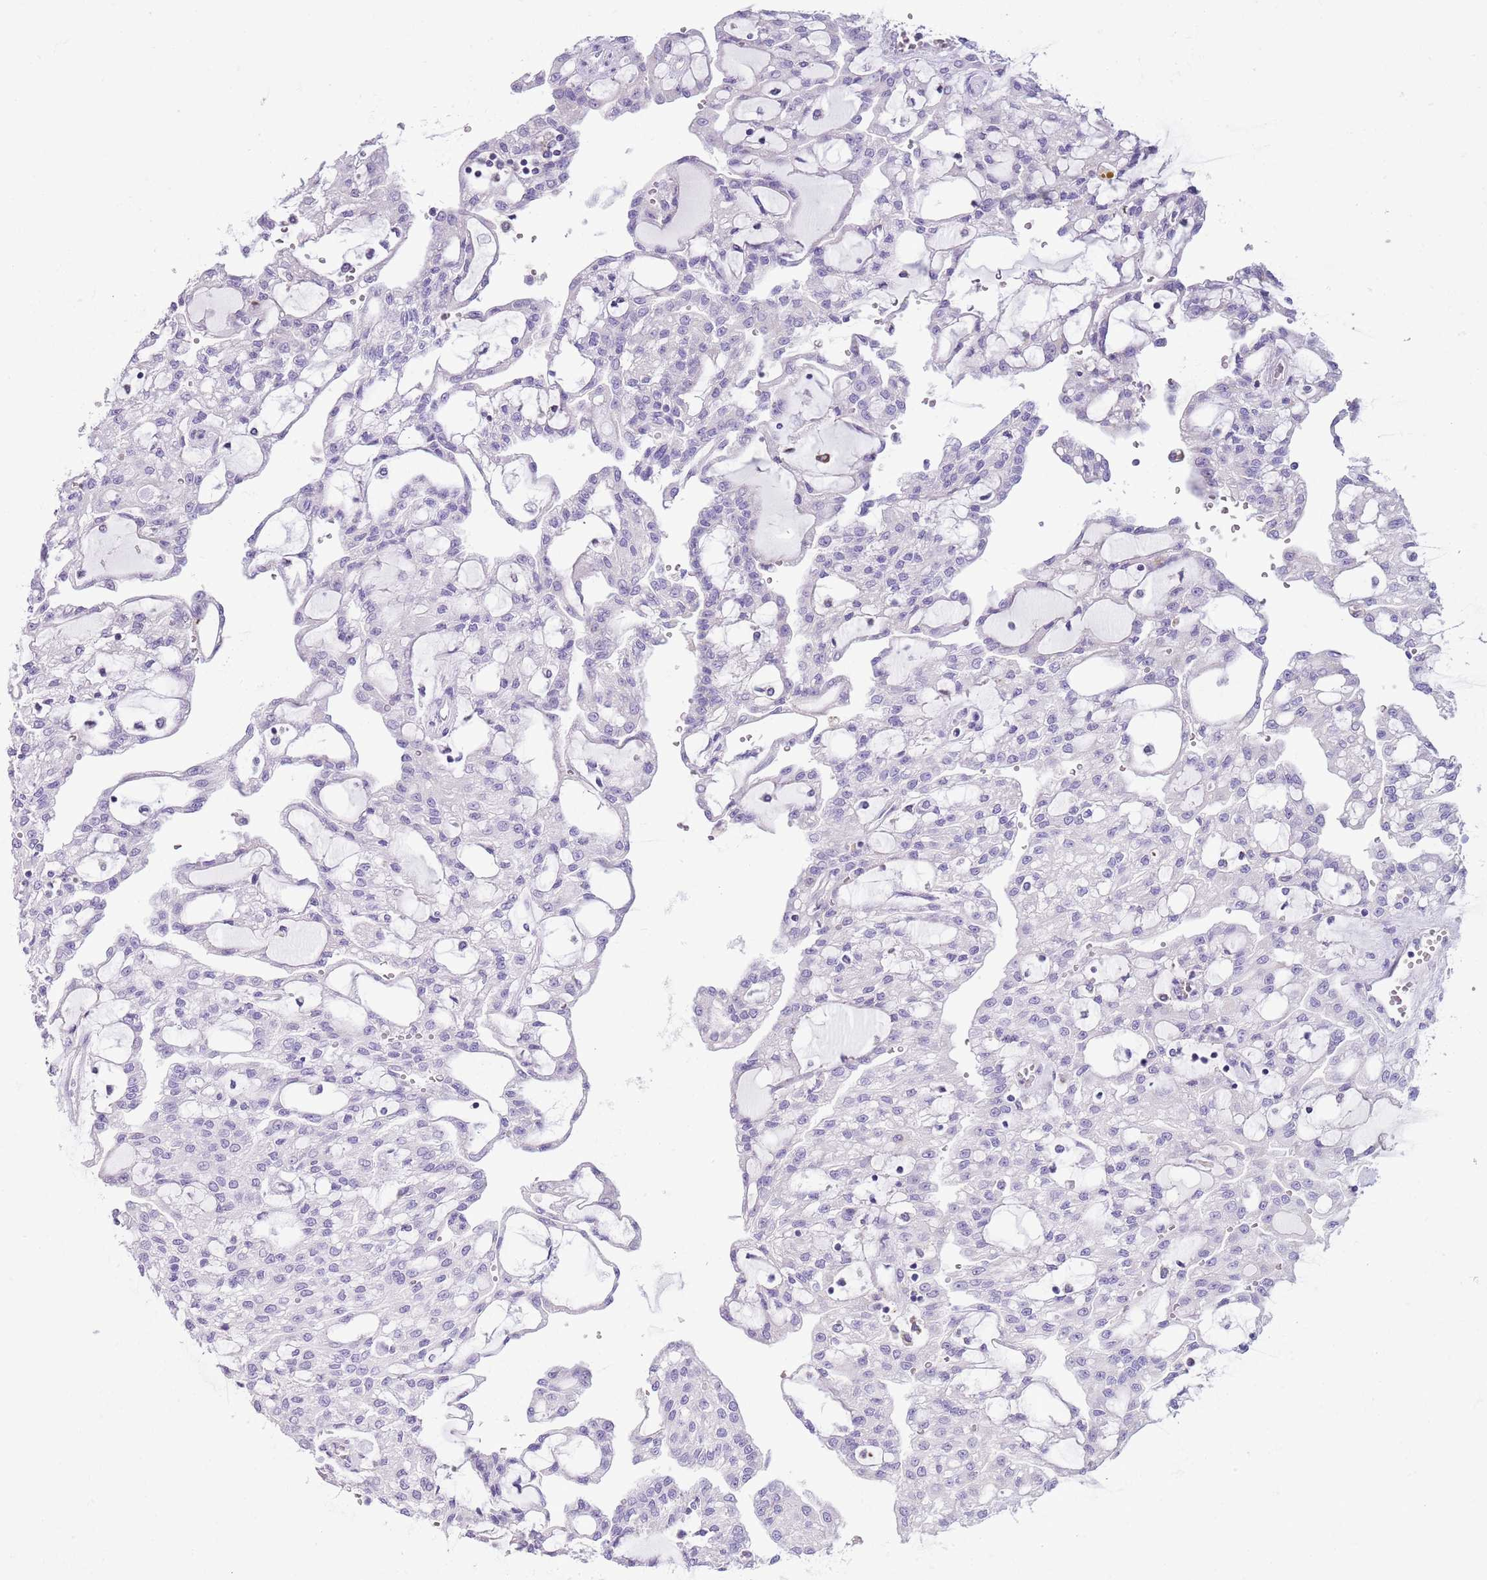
{"staining": {"intensity": "negative", "quantity": "none", "location": "none"}, "tissue": "renal cancer", "cell_type": "Tumor cells", "image_type": "cancer", "snomed": [{"axis": "morphology", "description": "Adenocarcinoma, NOS"}, {"axis": "topography", "description": "Kidney"}], "caption": "This is an immunohistochemistry (IHC) image of renal cancer. There is no staining in tumor cells.", "gene": "ZNF697", "patient": {"sex": "male", "age": 63}}